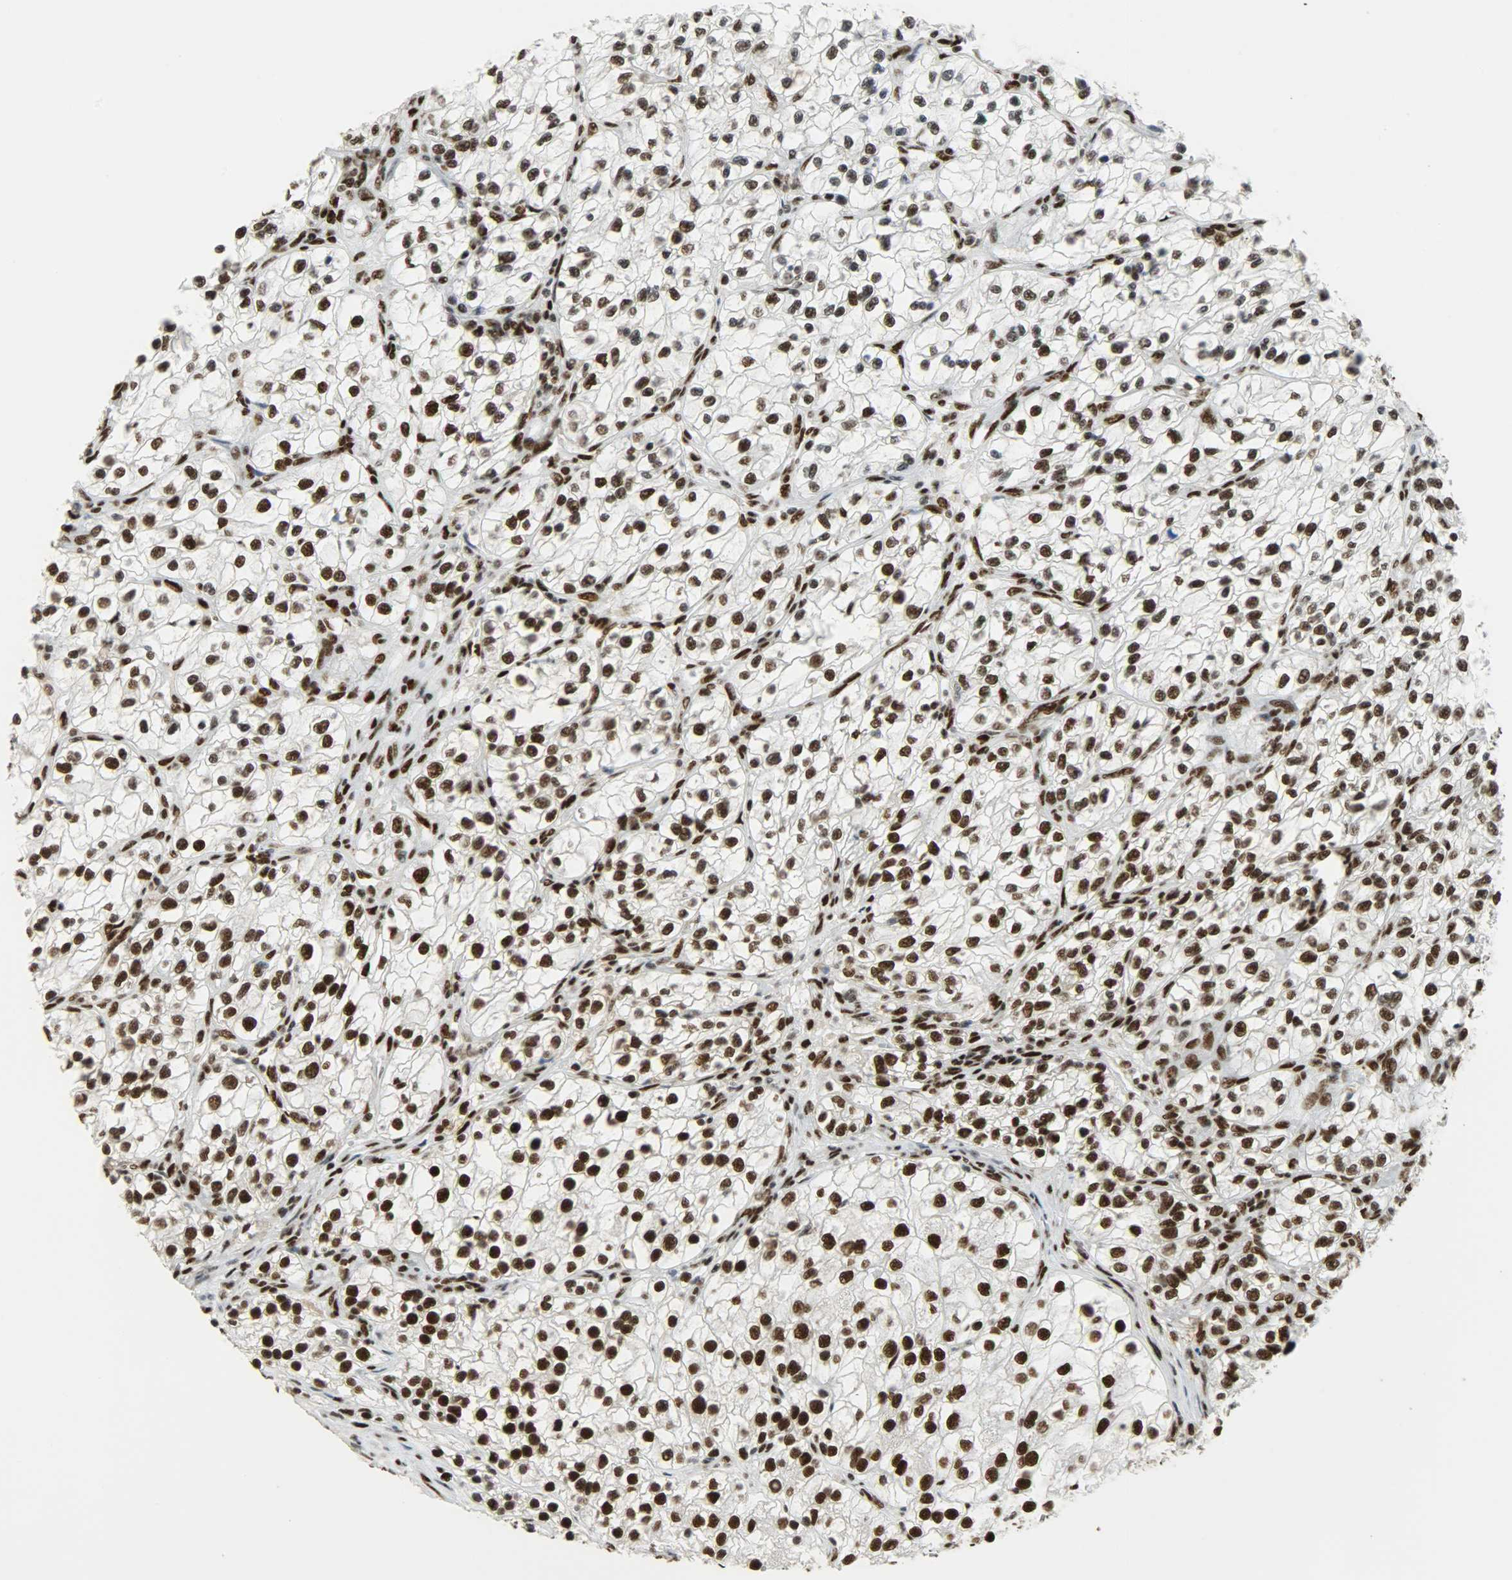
{"staining": {"intensity": "strong", "quantity": ">75%", "location": "nuclear"}, "tissue": "renal cancer", "cell_type": "Tumor cells", "image_type": "cancer", "snomed": [{"axis": "morphology", "description": "Adenocarcinoma, NOS"}, {"axis": "topography", "description": "Kidney"}], "caption": "Tumor cells reveal high levels of strong nuclear staining in approximately >75% of cells in renal cancer.", "gene": "SSB", "patient": {"sex": "female", "age": 57}}